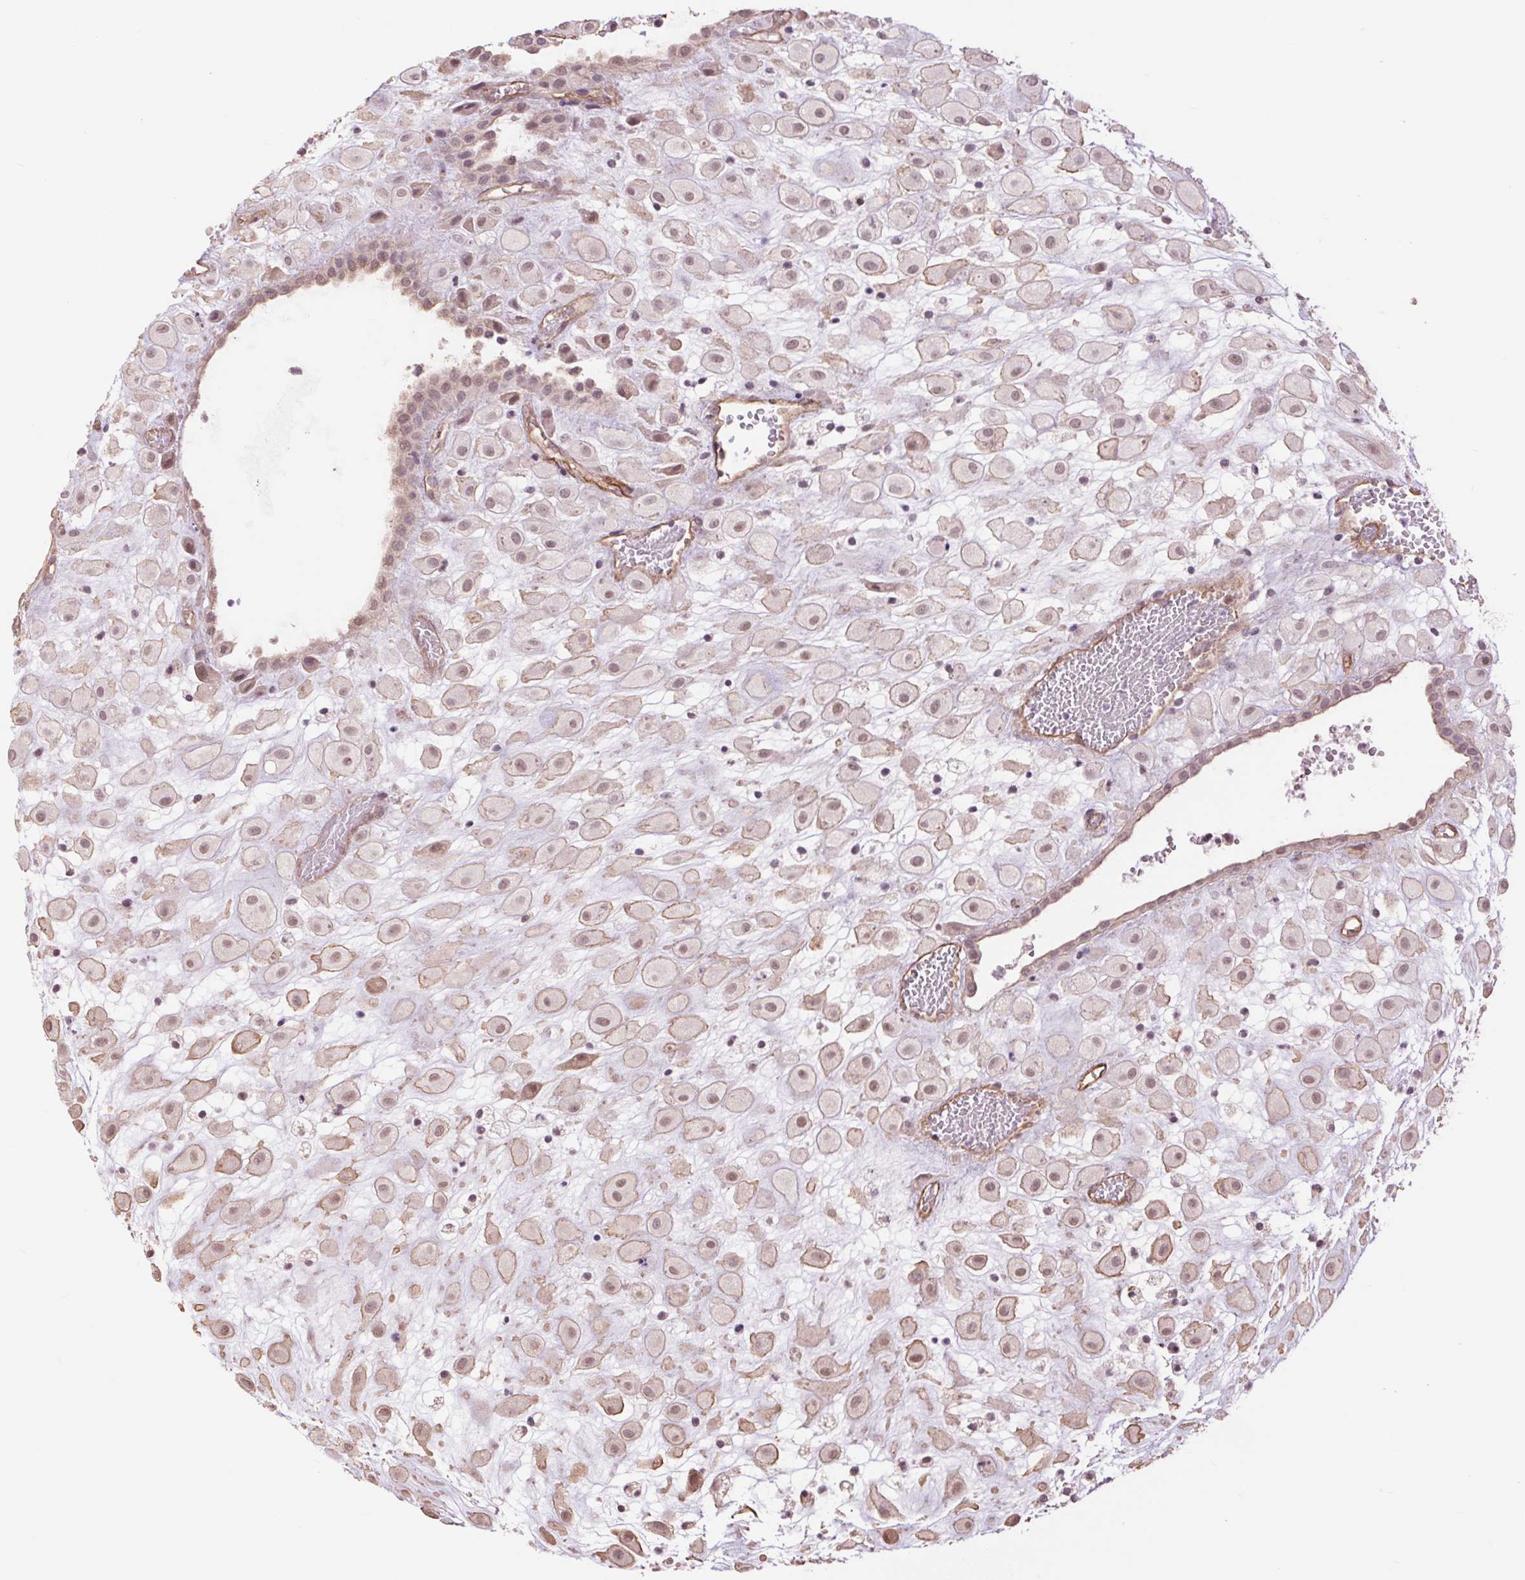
{"staining": {"intensity": "weak", "quantity": ">75%", "location": "cytoplasmic/membranous,nuclear"}, "tissue": "placenta", "cell_type": "Decidual cells", "image_type": "normal", "snomed": [{"axis": "morphology", "description": "Normal tissue, NOS"}, {"axis": "topography", "description": "Placenta"}], "caption": "Immunohistochemistry of normal human placenta shows low levels of weak cytoplasmic/membranous,nuclear staining in about >75% of decidual cells.", "gene": "PALM", "patient": {"sex": "female", "age": 24}}